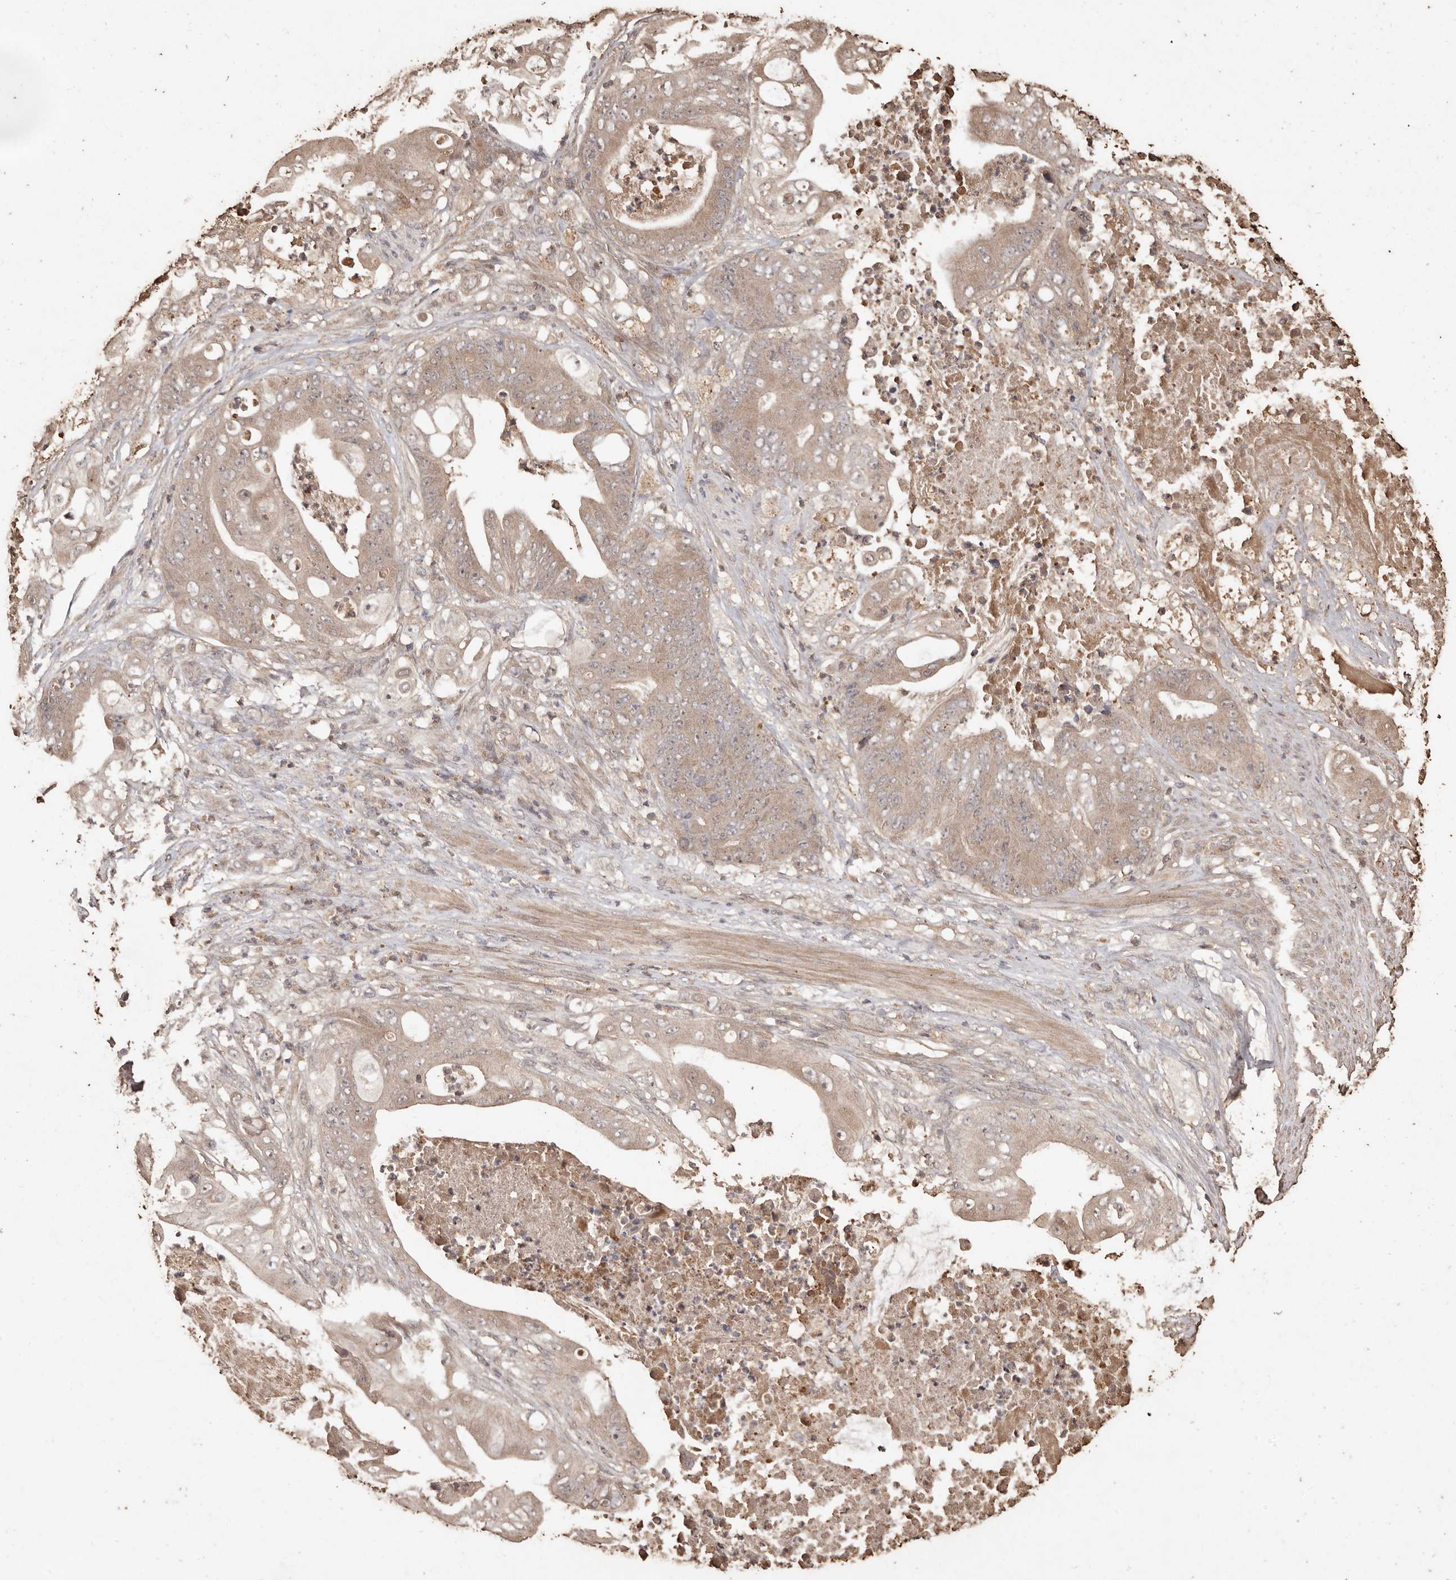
{"staining": {"intensity": "weak", "quantity": ">75%", "location": "cytoplasmic/membranous"}, "tissue": "stomach cancer", "cell_type": "Tumor cells", "image_type": "cancer", "snomed": [{"axis": "morphology", "description": "Adenocarcinoma, NOS"}, {"axis": "topography", "description": "Stomach"}], "caption": "Stomach cancer stained with immunohistochemistry displays weak cytoplasmic/membranous expression in approximately >75% of tumor cells. (DAB IHC, brown staining for protein, blue staining for nuclei).", "gene": "PKDCC", "patient": {"sex": "female", "age": 73}}